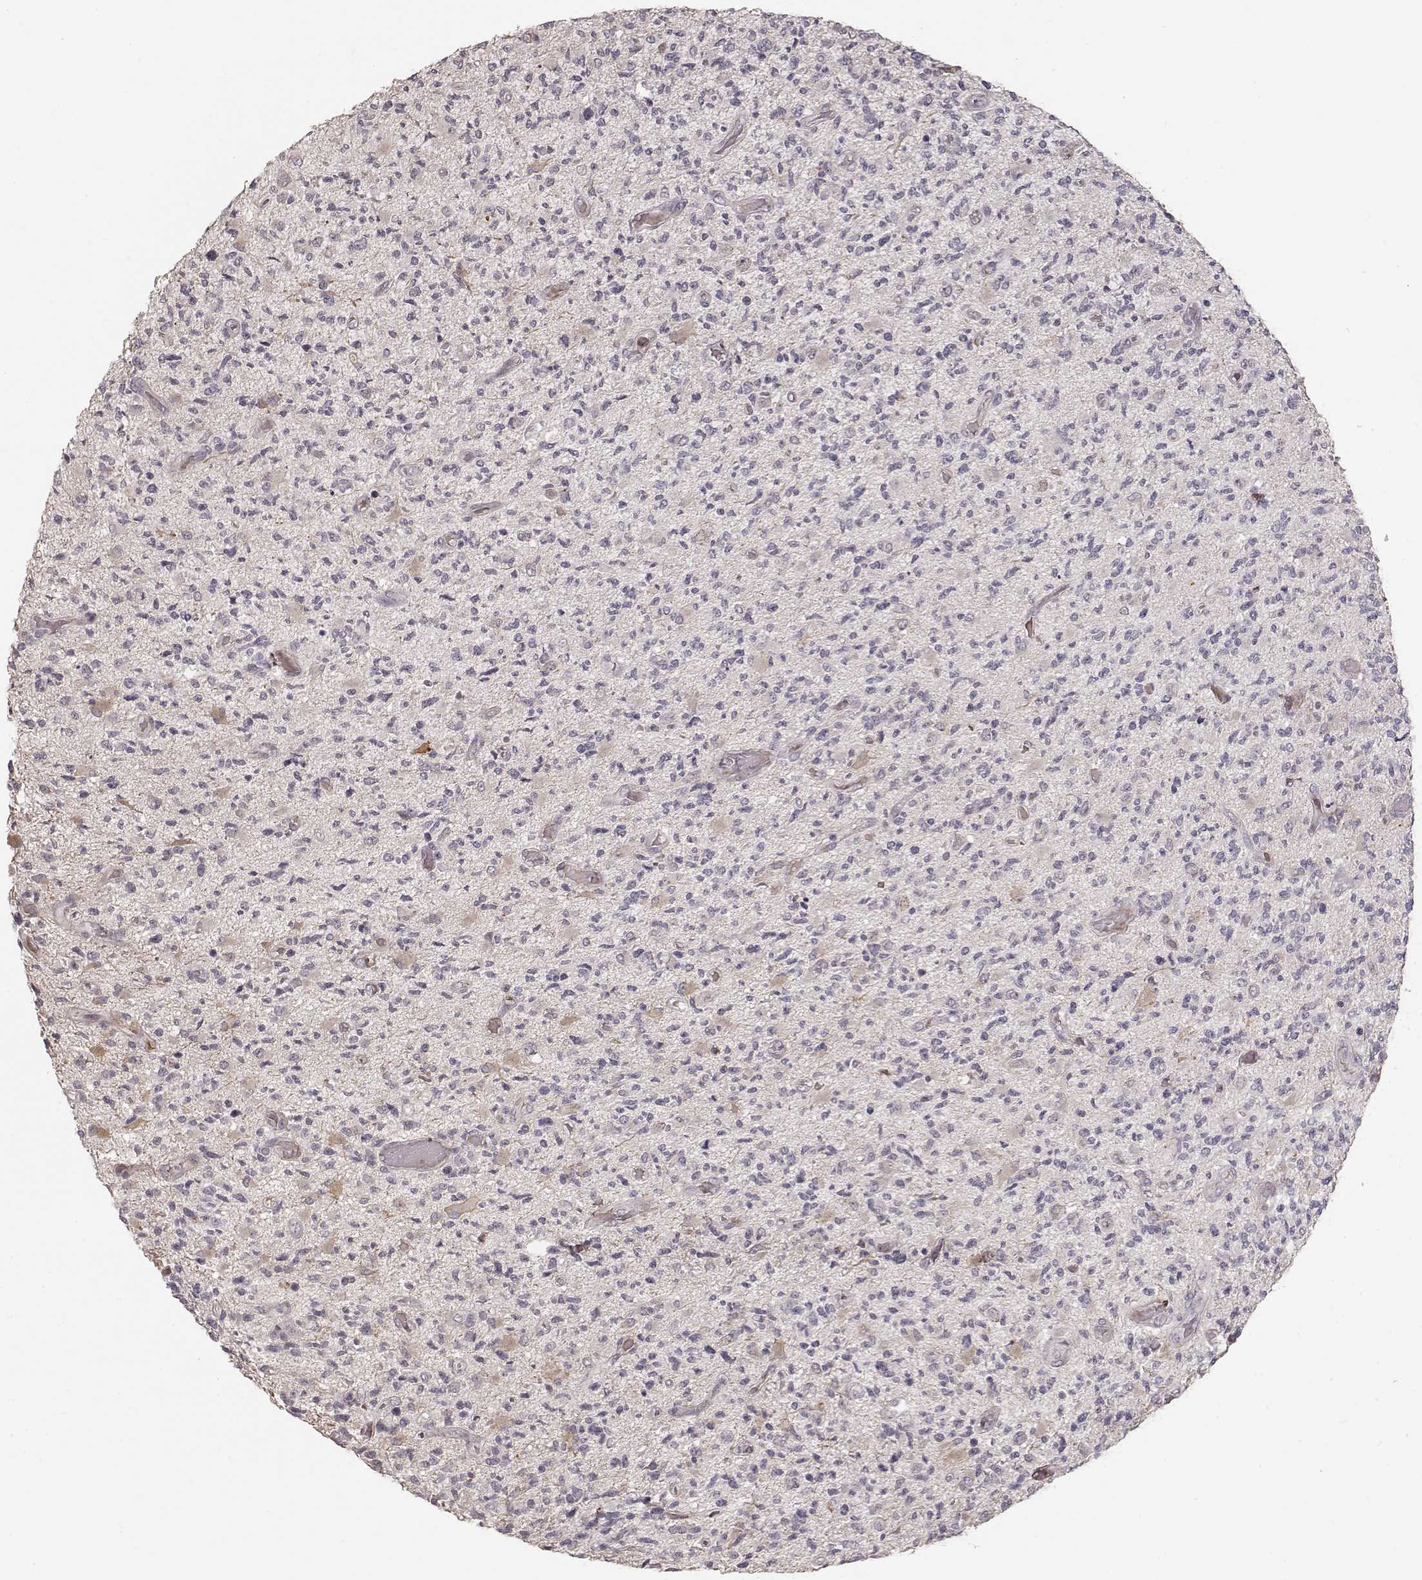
{"staining": {"intensity": "negative", "quantity": "none", "location": "none"}, "tissue": "glioma", "cell_type": "Tumor cells", "image_type": "cancer", "snomed": [{"axis": "morphology", "description": "Glioma, malignant, High grade"}, {"axis": "topography", "description": "Brain"}], "caption": "Tumor cells are negative for brown protein staining in glioma. Nuclei are stained in blue.", "gene": "PNMT", "patient": {"sex": "female", "age": 63}}